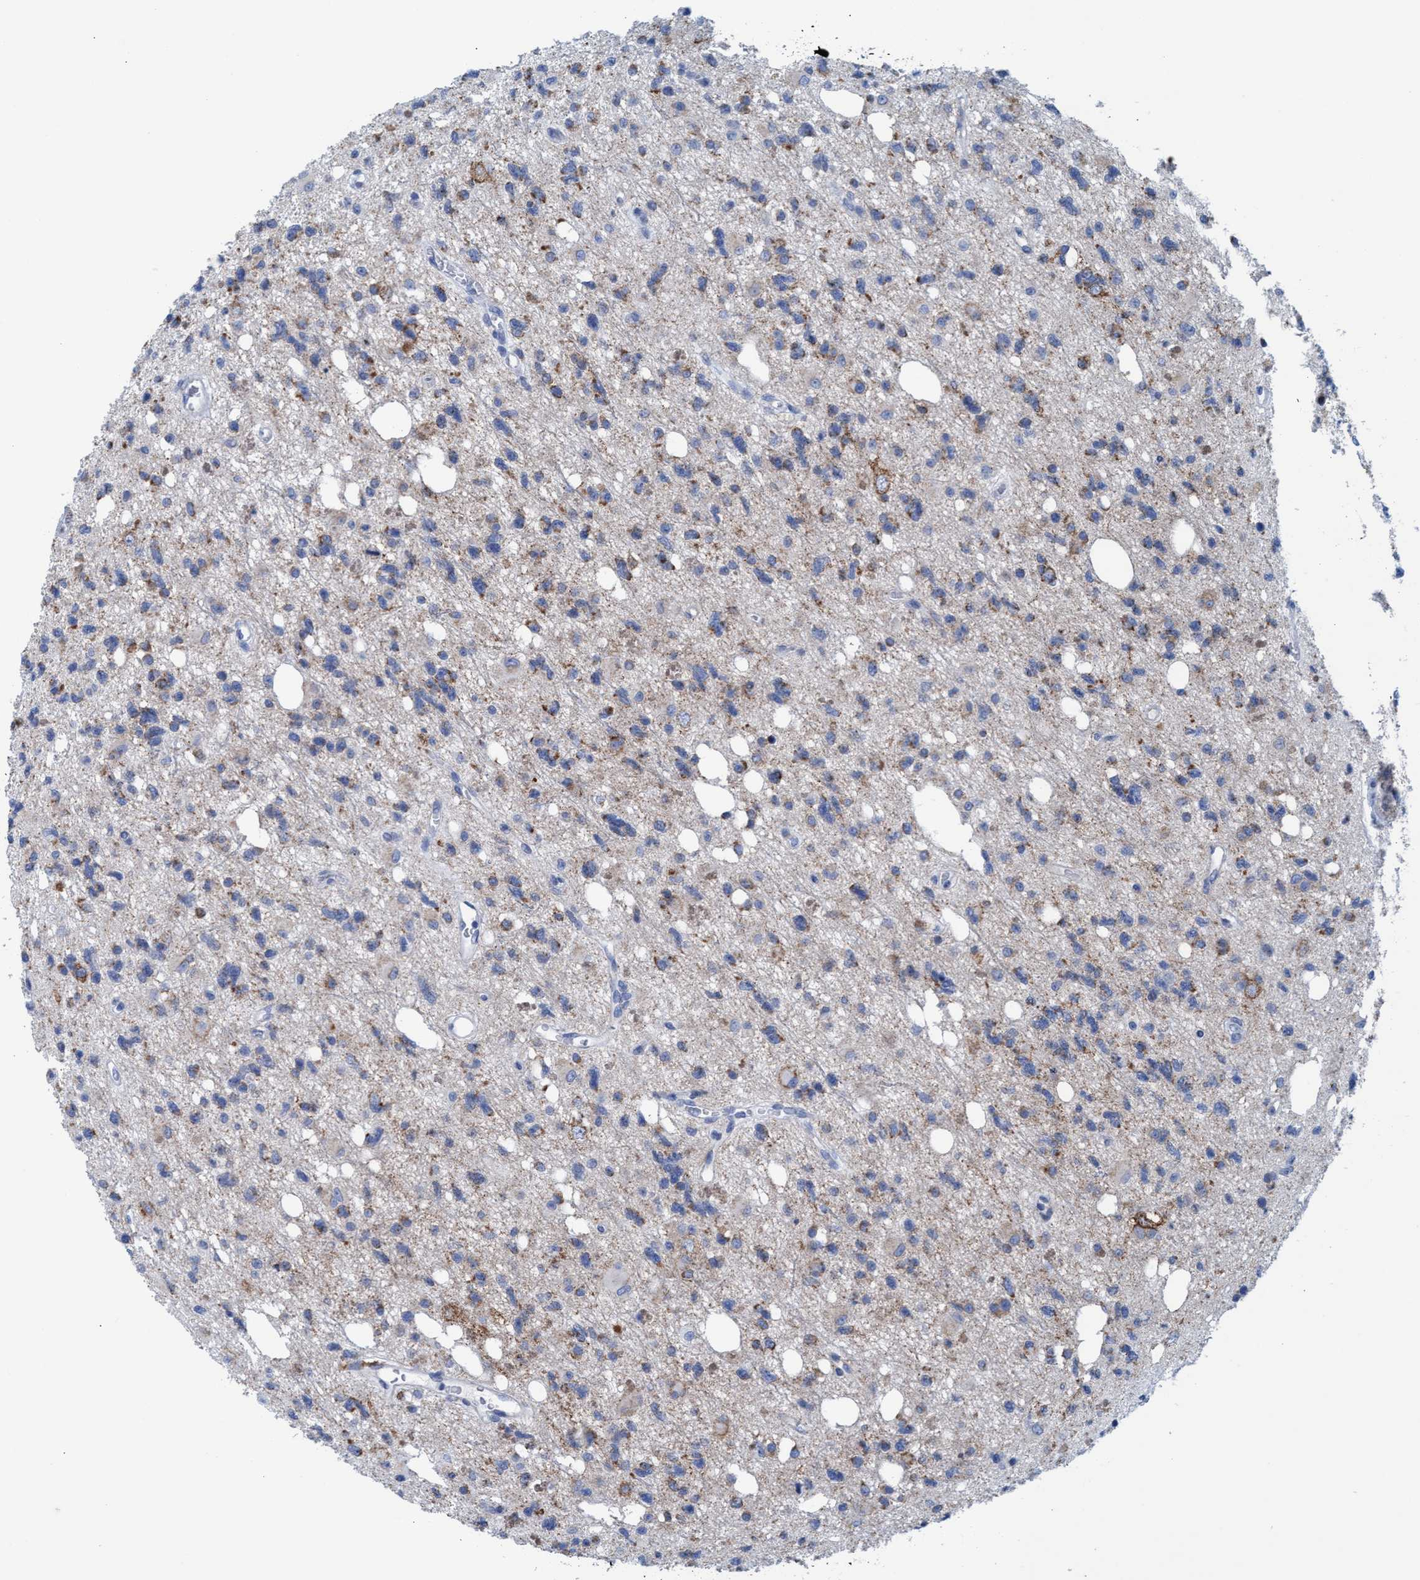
{"staining": {"intensity": "moderate", "quantity": "<25%", "location": "cytoplasmic/membranous"}, "tissue": "glioma", "cell_type": "Tumor cells", "image_type": "cancer", "snomed": [{"axis": "morphology", "description": "Glioma, malignant, High grade"}, {"axis": "topography", "description": "Brain"}], "caption": "High-magnification brightfield microscopy of malignant glioma (high-grade) stained with DAB (3,3'-diaminobenzidine) (brown) and counterstained with hematoxylin (blue). tumor cells exhibit moderate cytoplasmic/membranous expression is present in approximately<25% of cells.", "gene": "GGA3", "patient": {"sex": "female", "age": 62}}